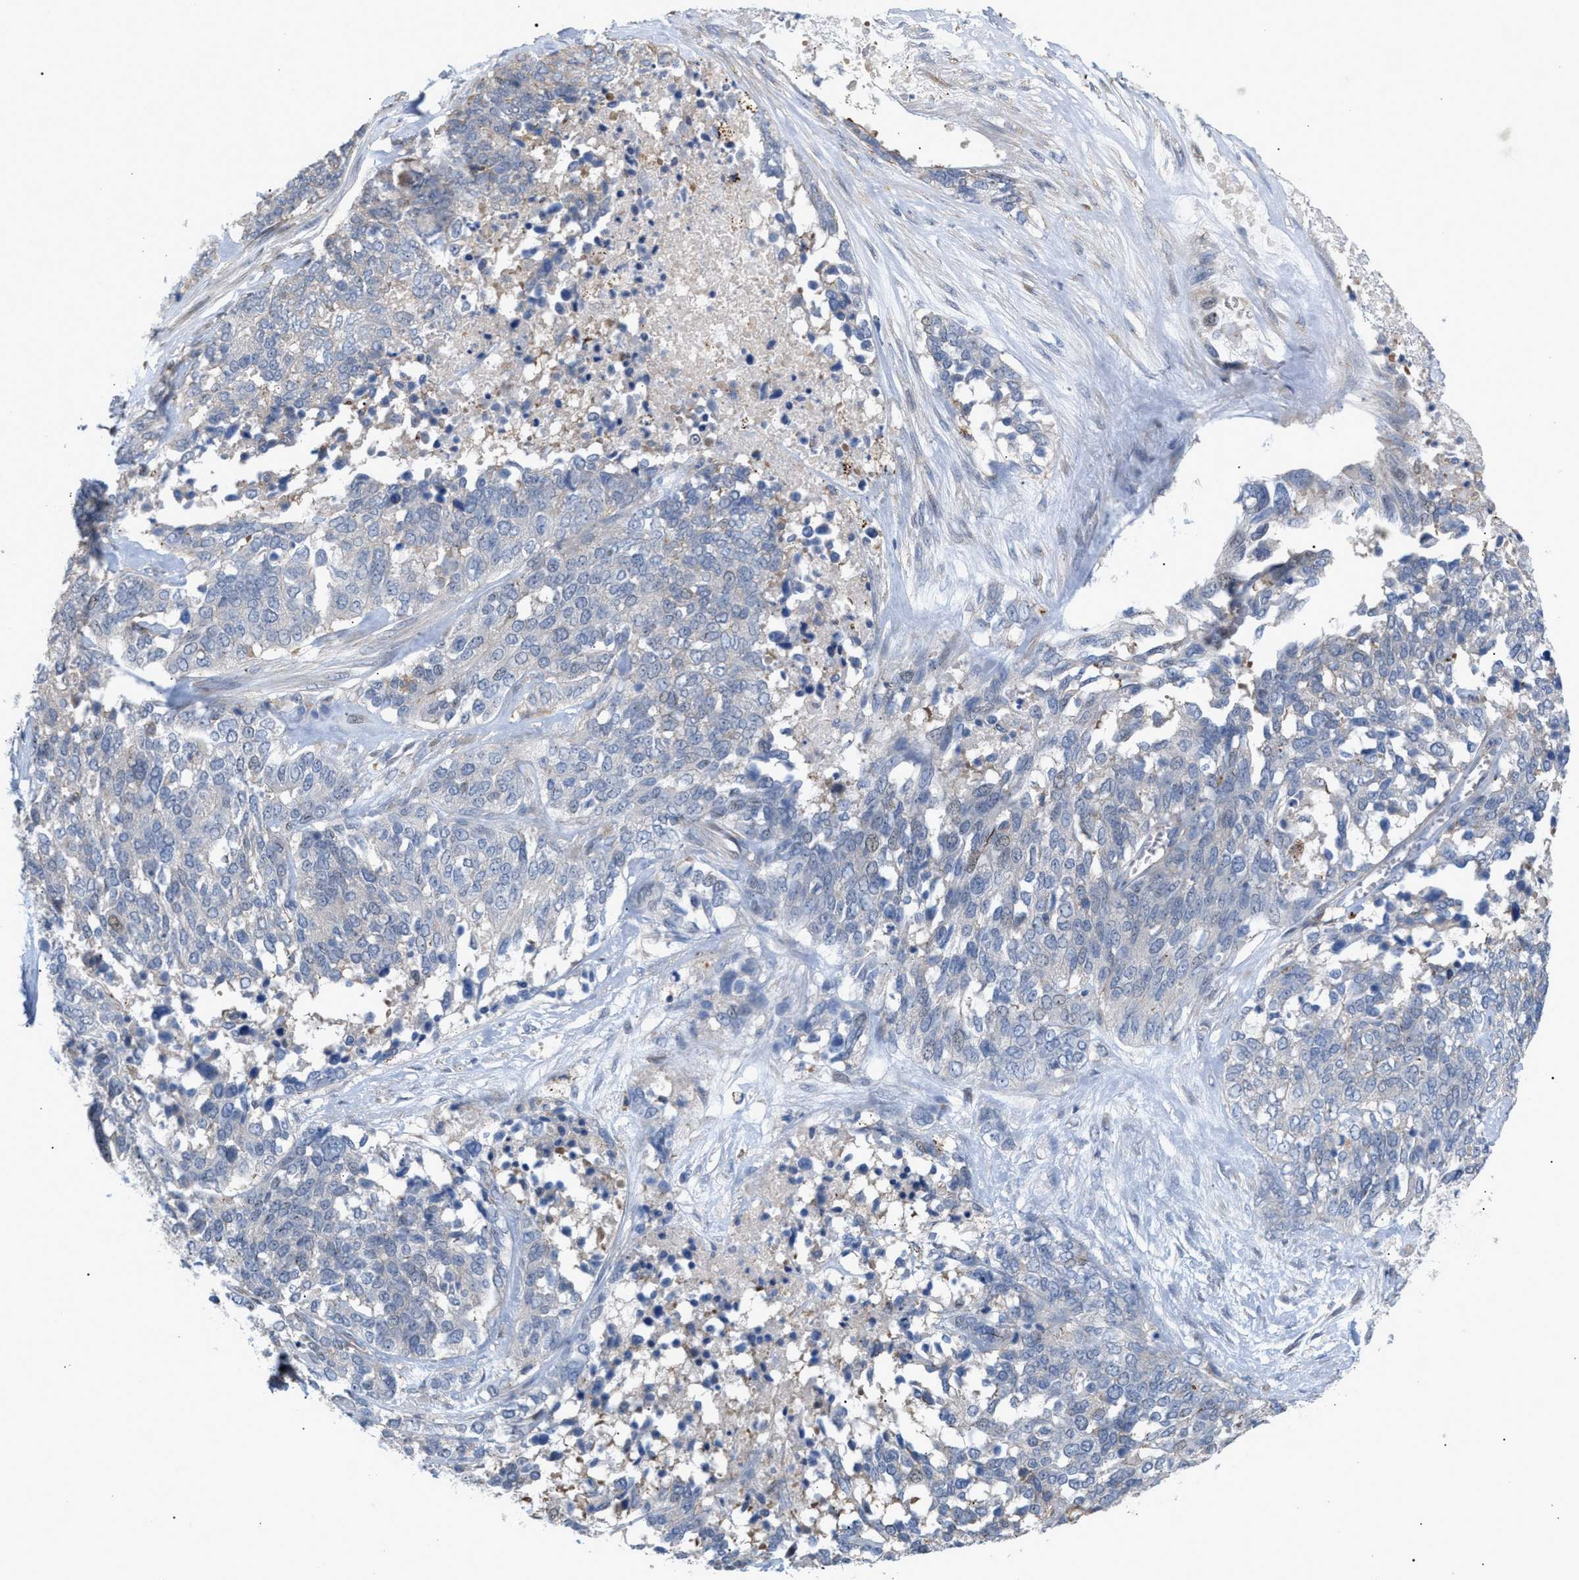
{"staining": {"intensity": "negative", "quantity": "none", "location": "none"}, "tissue": "ovarian cancer", "cell_type": "Tumor cells", "image_type": "cancer", "snomed": [{"axis": "morphology", "description": "Cystadenocarcinoma, serous, NOS"}, {"axis": "topography", "description": "Ovary"}], "caption": "DAB immunohistochemical staining of human serous cystadenocarcinoma (ovarian) reveals no significant staining in tumor cells.", "gene": "MBTD1", "patient": {"sex": "female", "age": 44}}